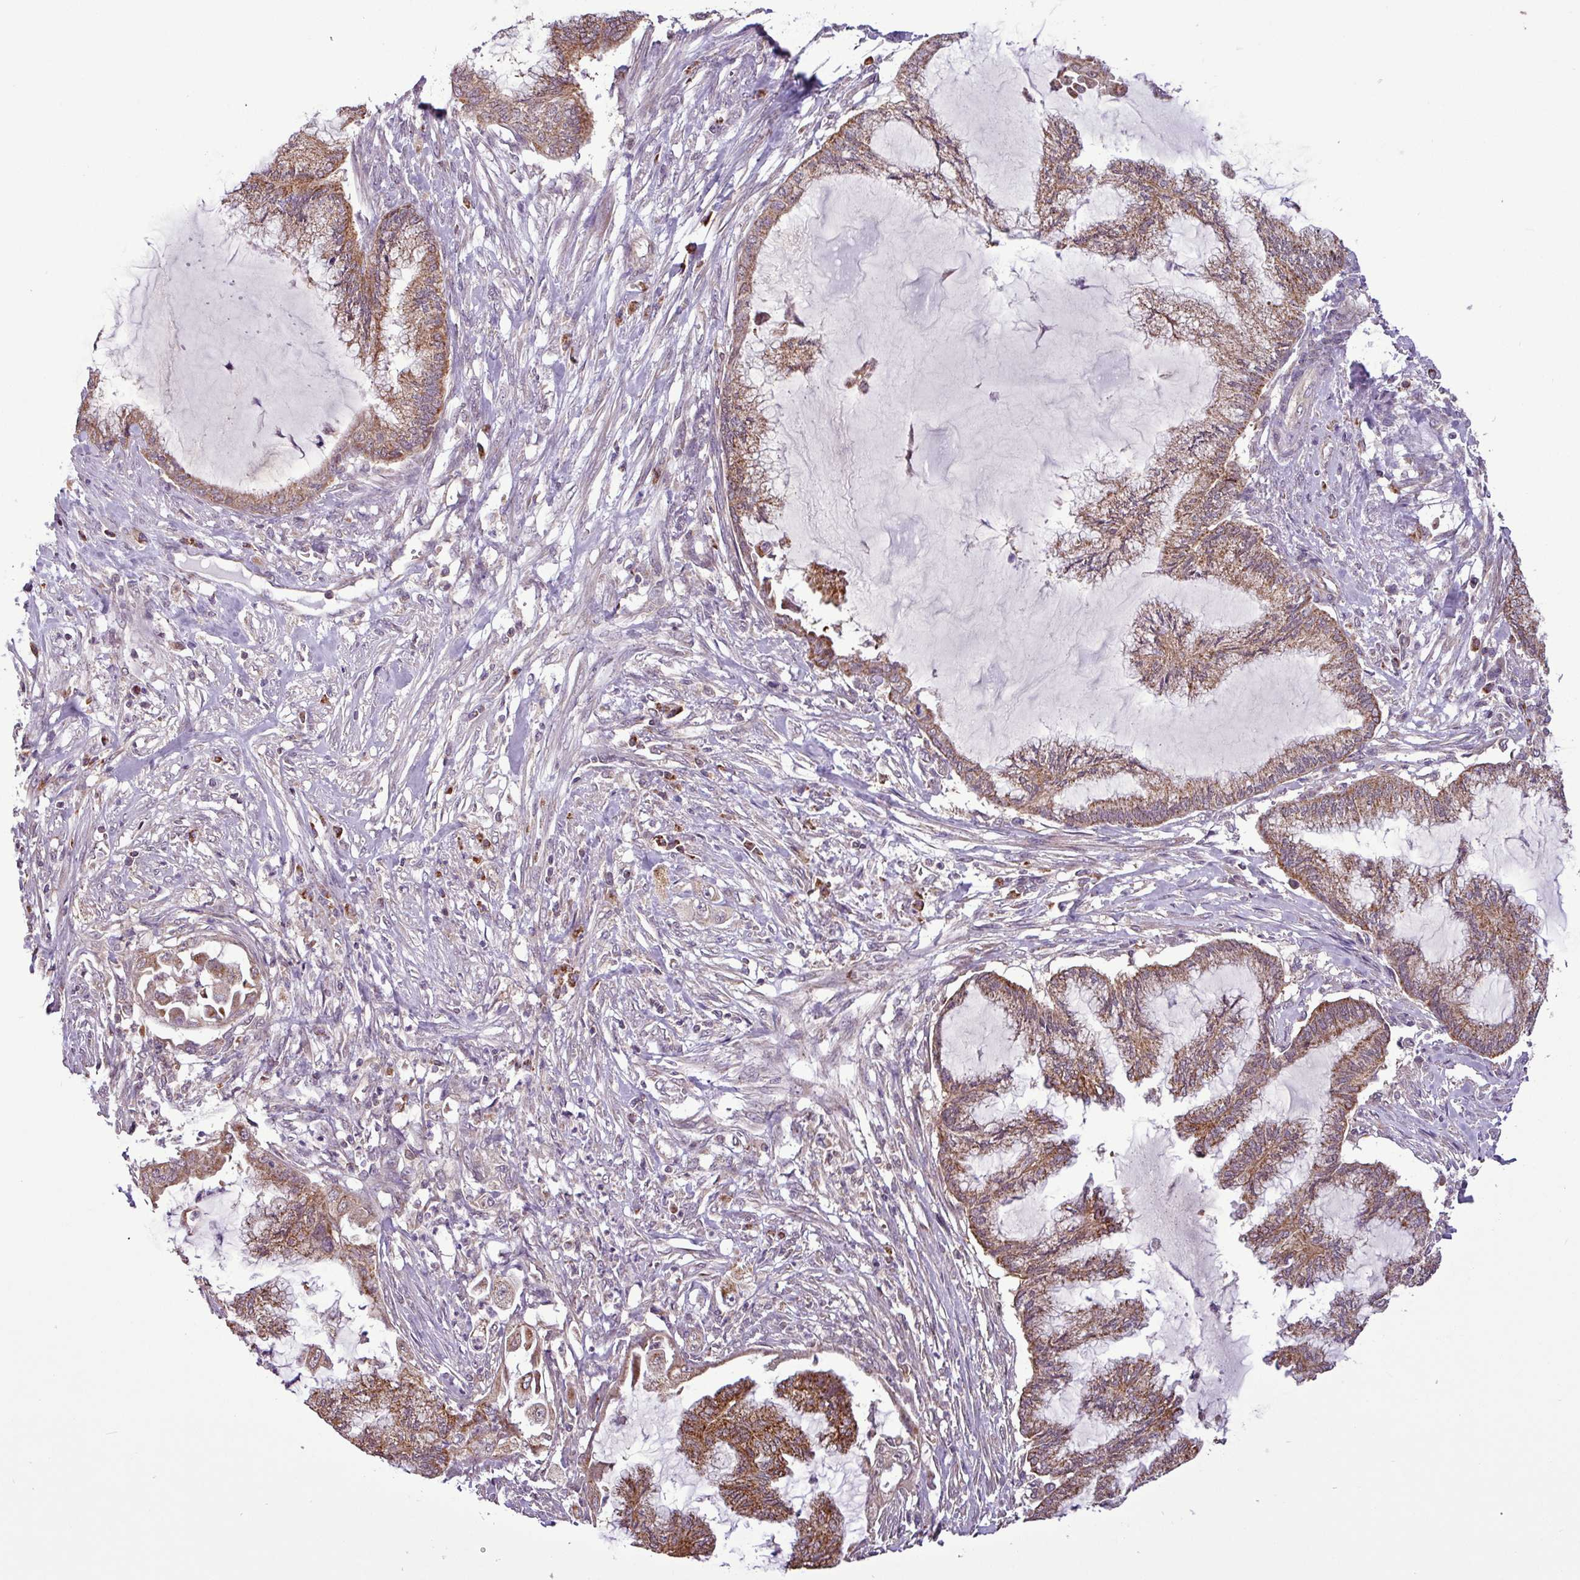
{"staining": {"intensity": "moderate", "quantity": ">75%", "location": "cytoplasmic/membranous"}, "tissue": "endometrial cancer", "cell_type": "Tumor cells", "image_type": "cancer", "snomed": [{"axis": "morphology", "description": "Adenocarcinoma, NOS"}, {"axis": "topography", "description": "Endometrium"}], "caption": "This image reveals immunohistochemistry staining of human endometrial cancer (adenocarcinoma), with medium moderate cytoplasmic/membranous expression in approximately >75% of tumor cells.", "gene": "MCTP2", "patient": {"sex": "female", "age": 86}}